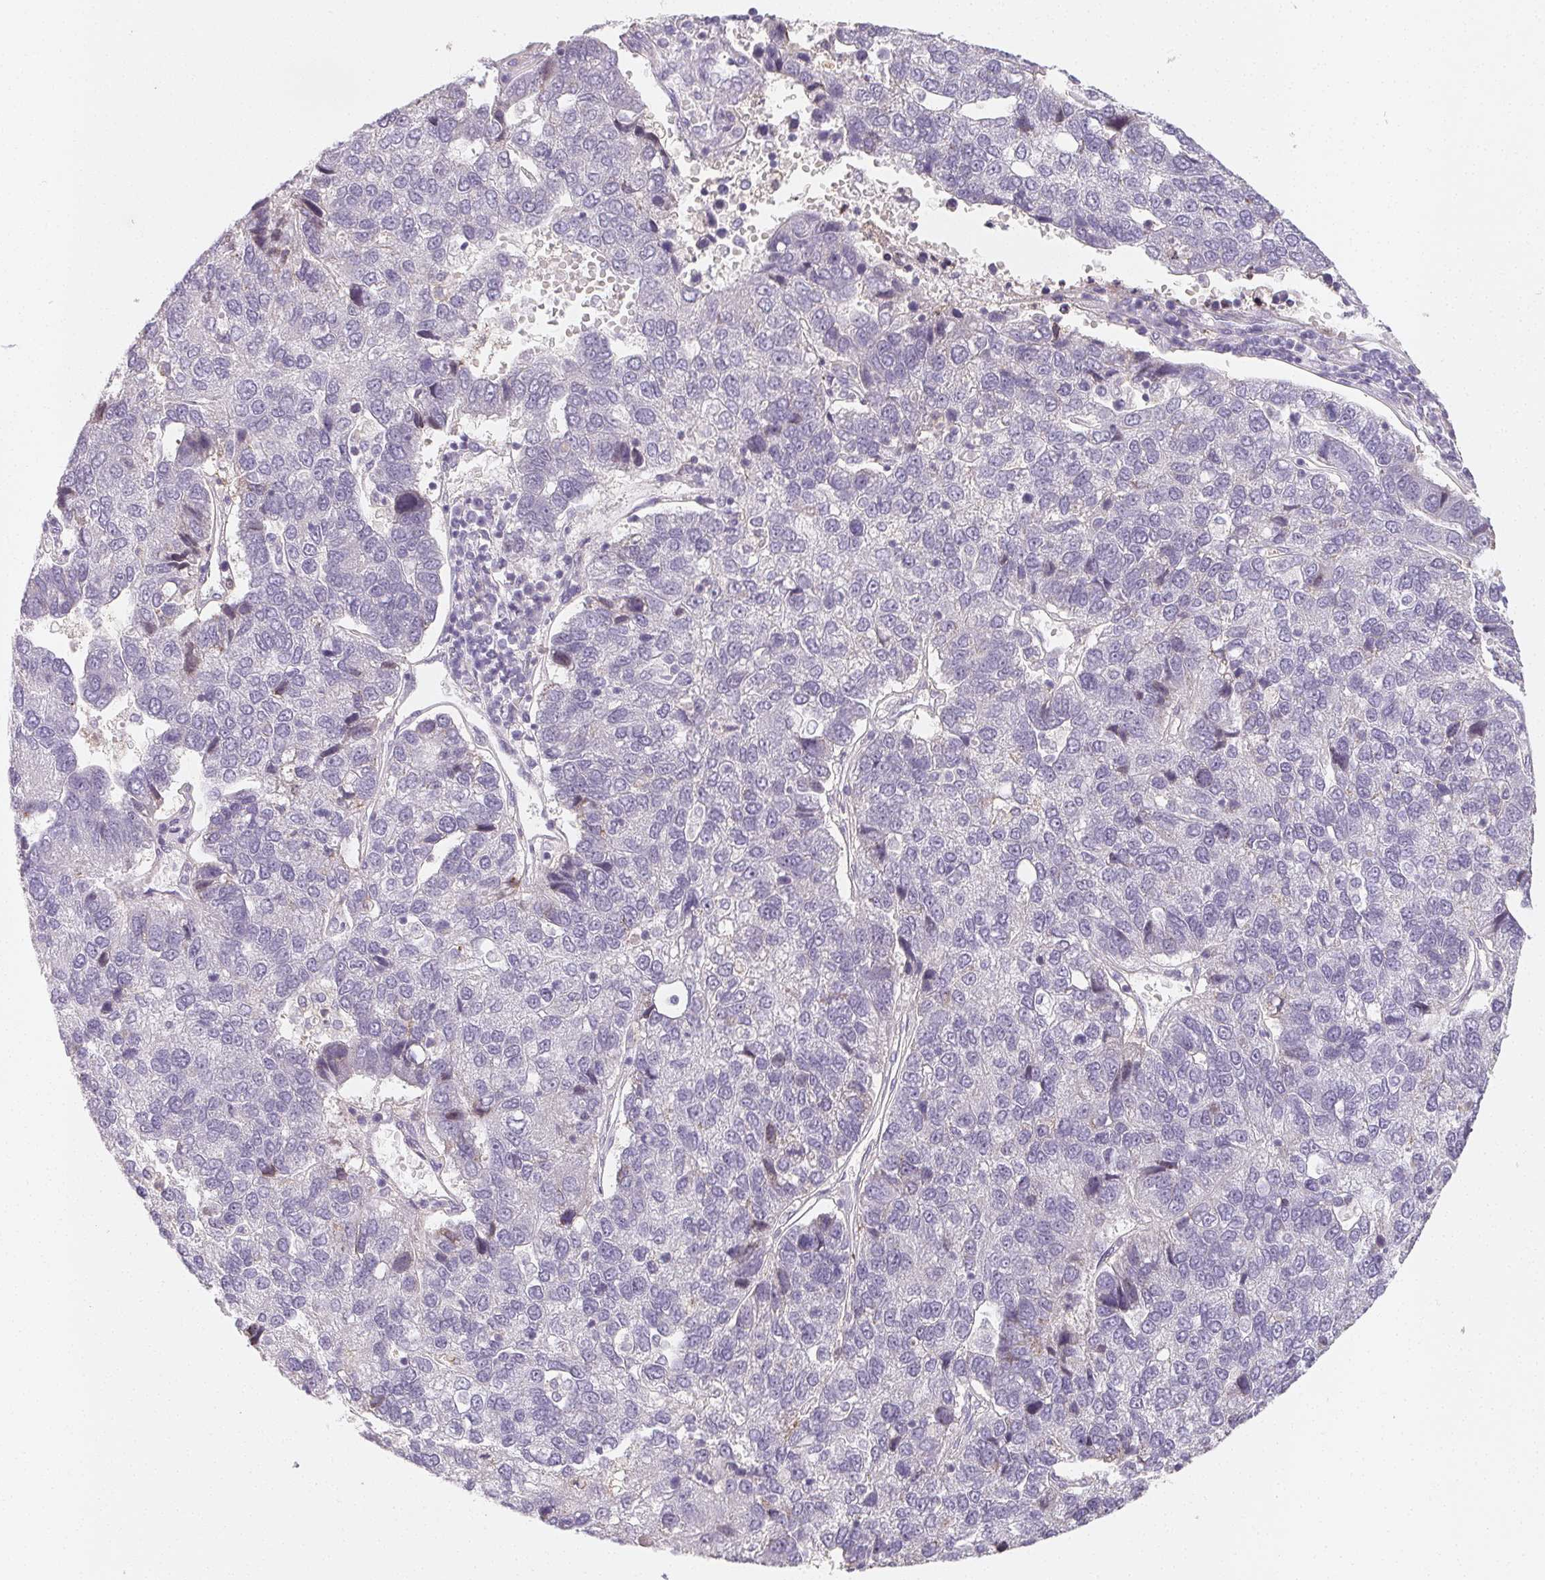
{"staining": {"intensity": "negative", "quantity": "none", "location": "none"}, "tissue": "pancreatic cancer", "cell_type": "Tumor cells", "image_type": "cancer", "snomed": [{"axis": "morphology", "description": "Adenocarcinoma, NOS"}, {"axis": "topography", "description": "Pancreas"}], "caption": "Tumor cells are negative for protein expression in human adenocarcinoma (pancreatic).", "gene": "LRRC23", "patient": {"sex": "female", "age": 61}}